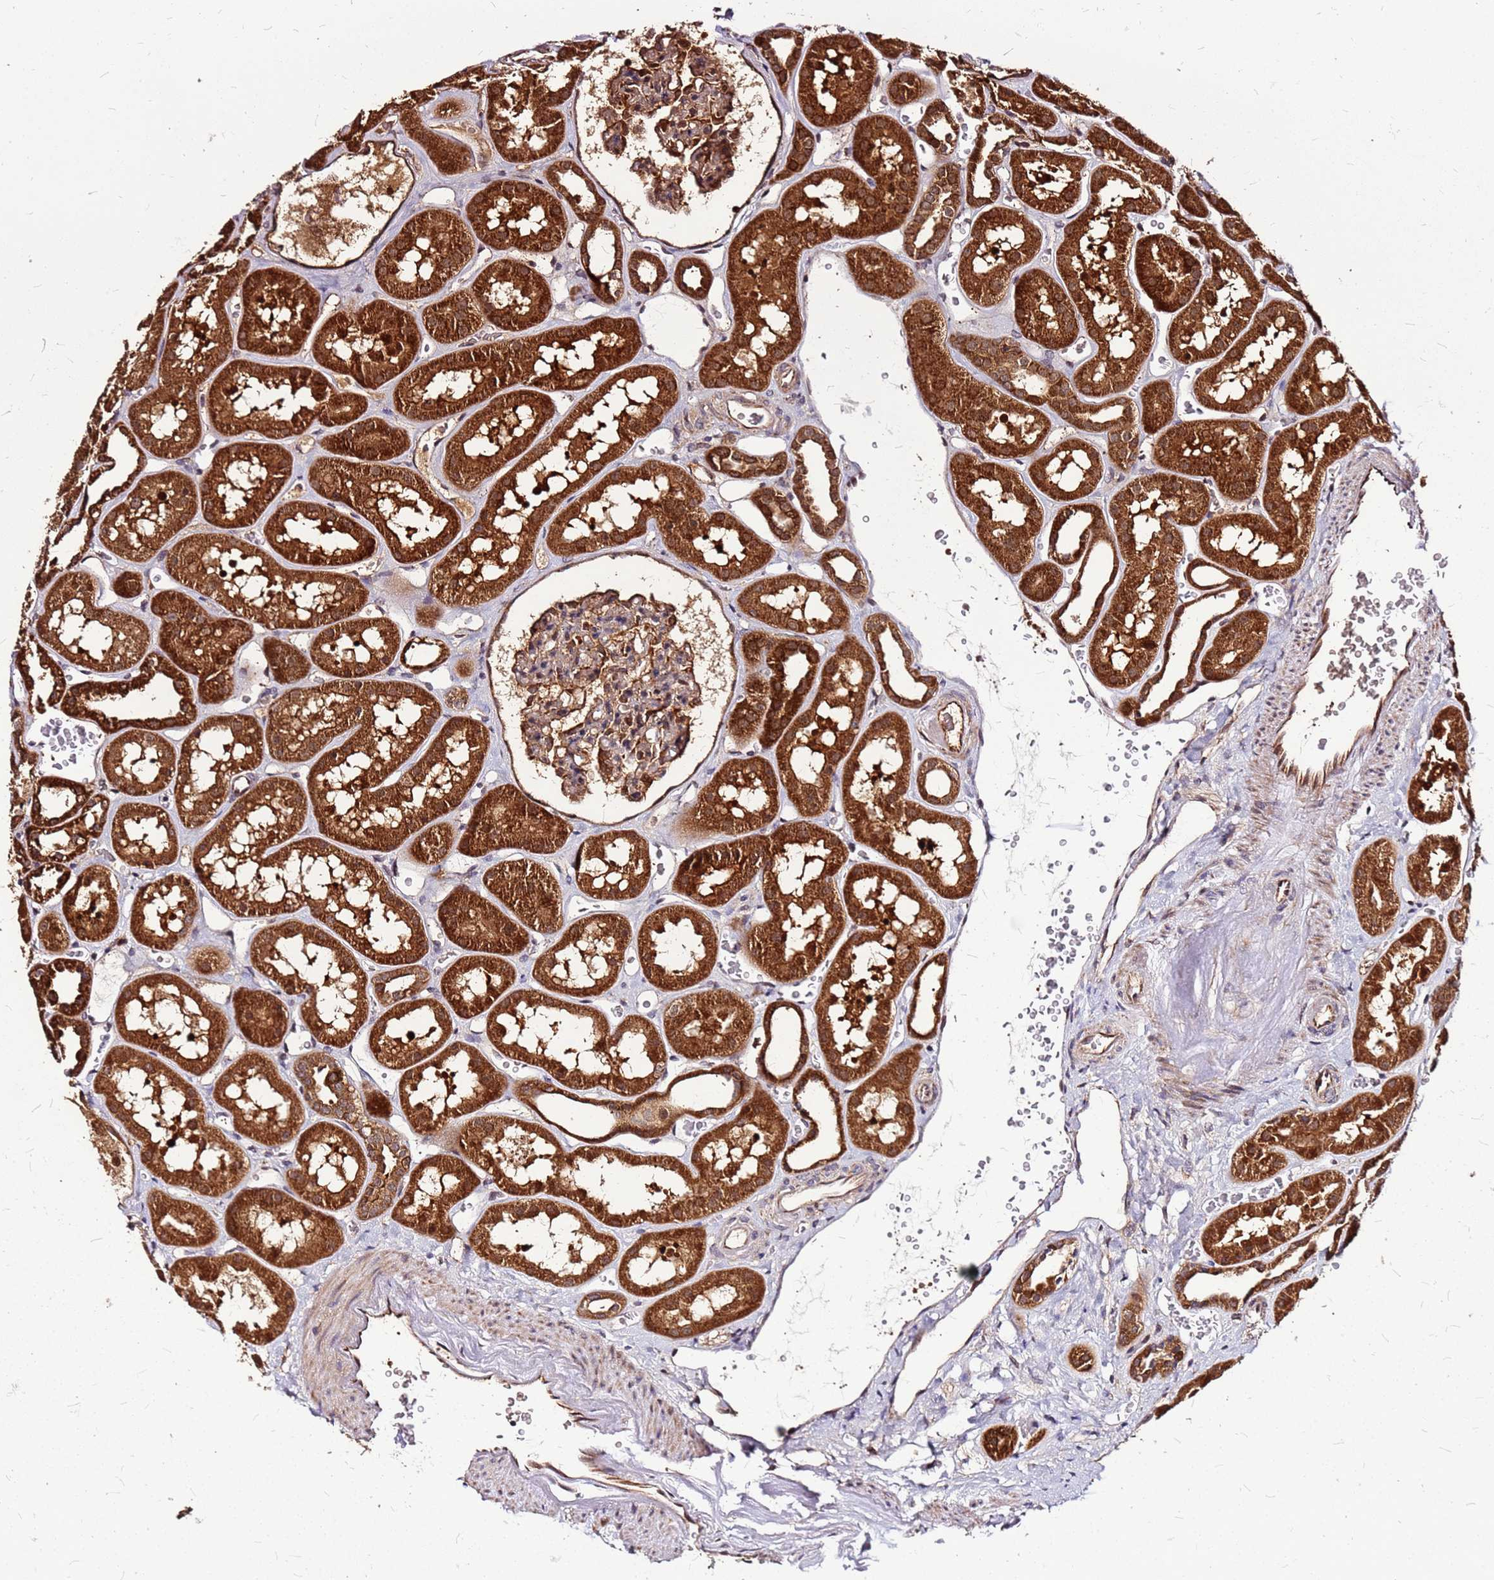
{"staining": {"intensity": "moderate", "quantity": "25%-75%", "location": "cytoplasmic/membranous"}, "tissue": "kidney", "cell_type": "Cells in glomeruli", "image_type": "normal", "snomed": [{"axis": "morphology", "description": "Normal tissue, NOS"}, {"axis": "topography", "description": "Kidney"}], "caption": "An immunohistochemistry (IHC) micrograph of normal tissue is shown. Protein staining in brown shows moderate cytoplasmic/membranous positivity in kidney within cells in glomeruli. The staining was performed using DAB, with brown indicating positive protein expression. Nuclei are stained blue with hematoxylin.", "gene": "LYPLAL1", "patient": {"sex": "female", "age": 41}}